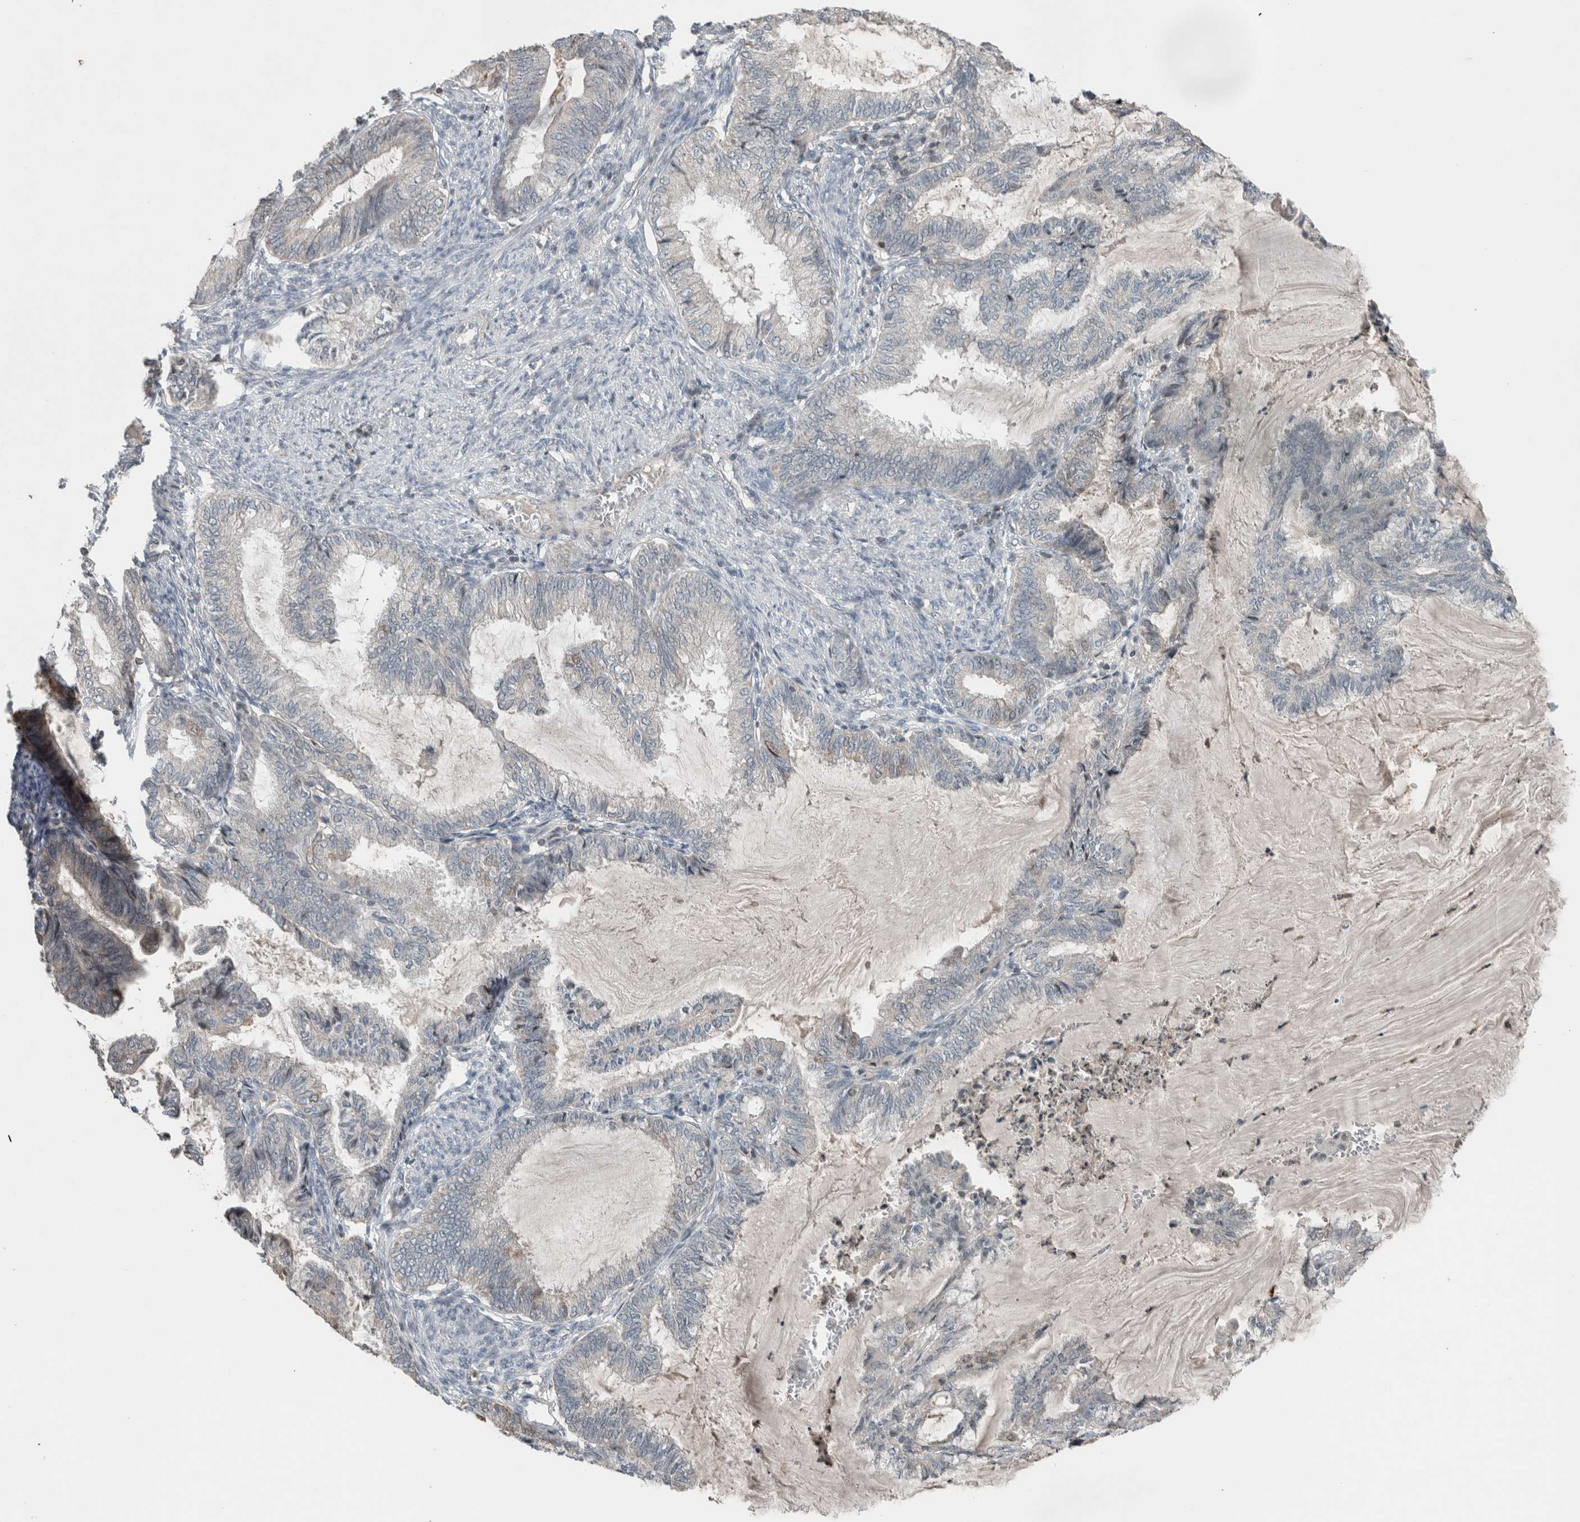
{"staining": {"intensity": "negative", "quantity": "none", "location": "none"}, "tissue": "endometrial cancer", "cell_type": "Tumor cells", "image_type": "cancer", "snomed": [{"axis": "morphology", "description": "Adenocarcinoma, NOS"}, {"axis": "topography", "description": "Endometrium"}], "caption": "Immunohistochemistry (IHC) micrograph of human endometrial cancer stained for a protein (brown), which reveals no expression in tumor cells.", "gene": "RPF1", "patient": {"sex": "female", "age": 86}}